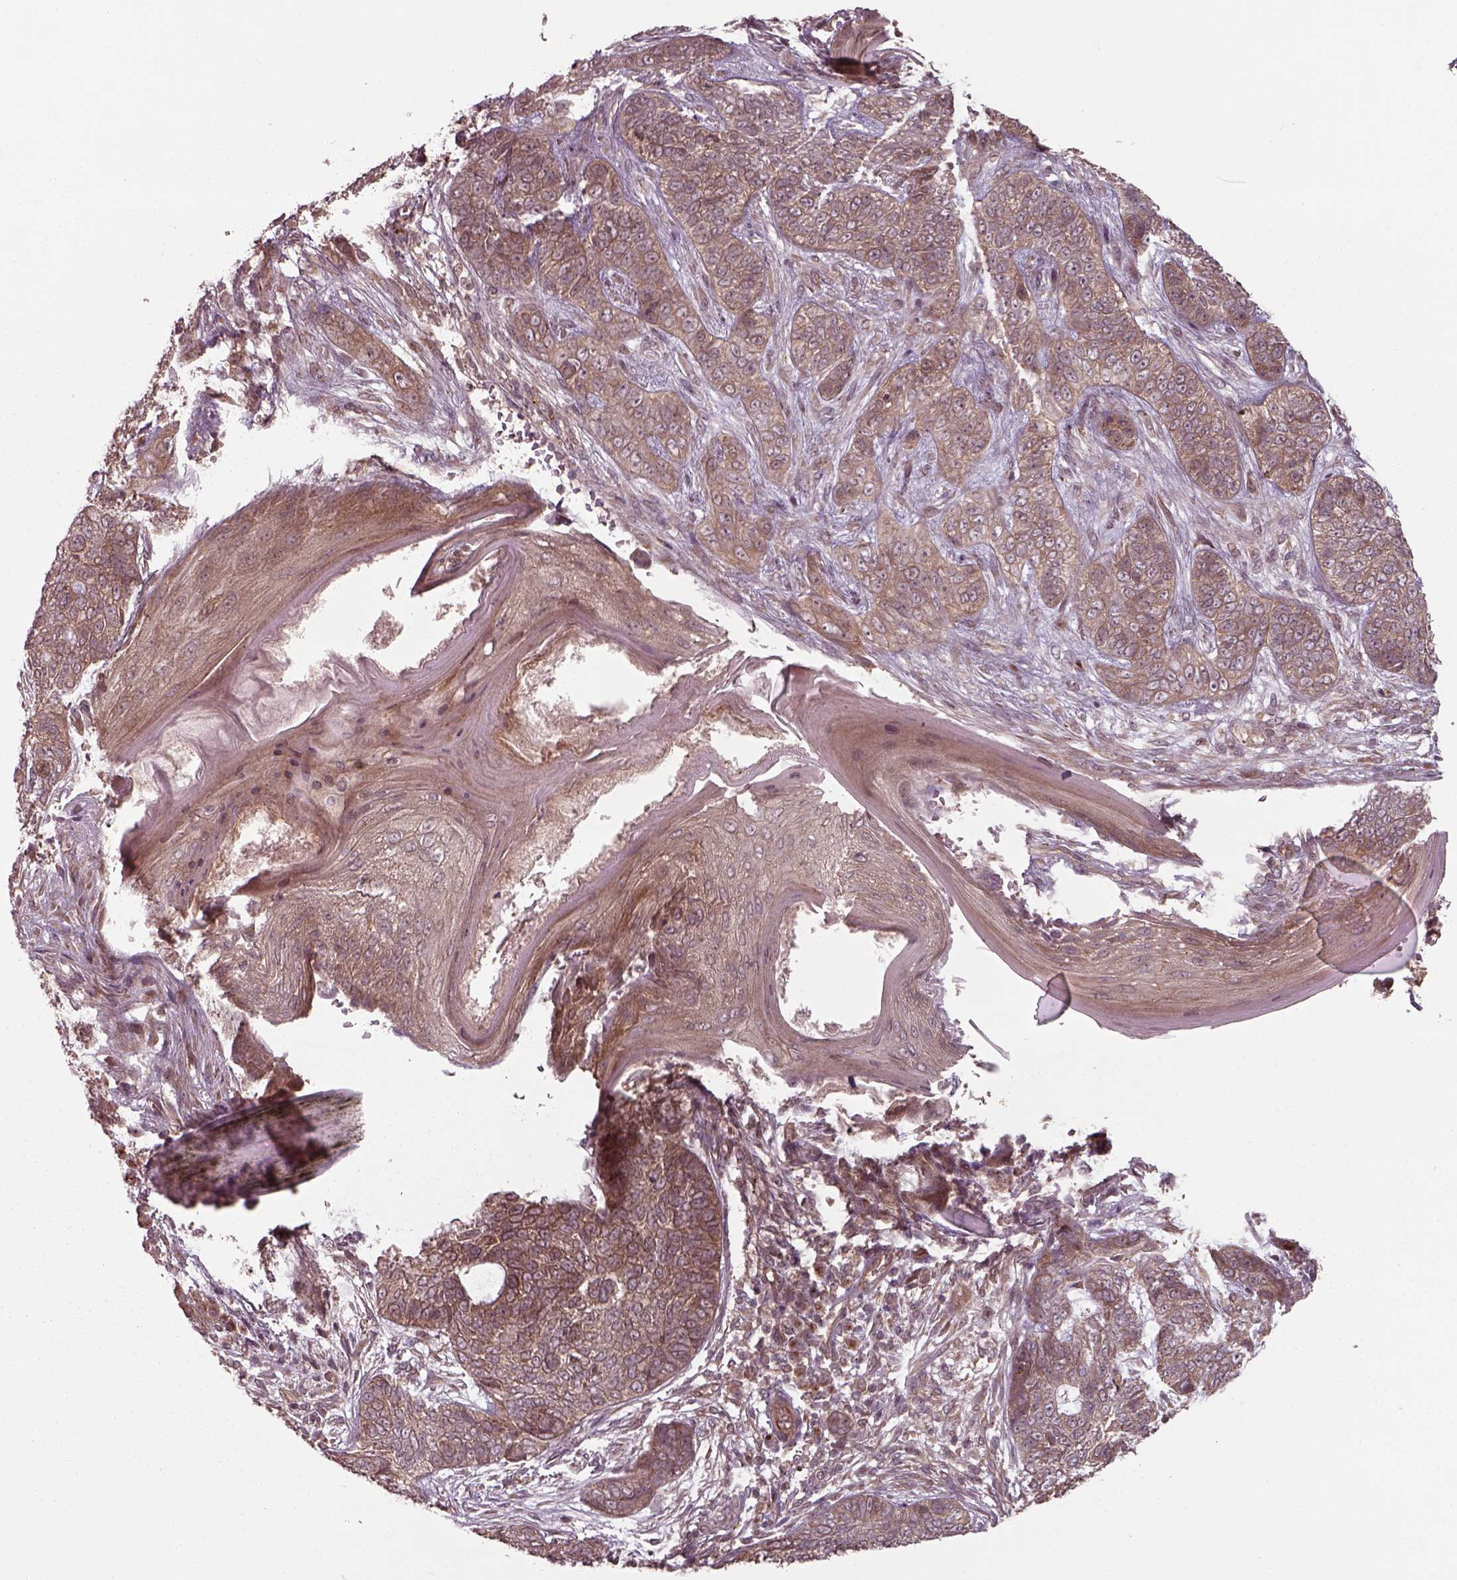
{"staining": {"intensity": "moderate", "quantity": ">75%", "location": "cytoplasmic/membranous"}, "tissue": "skin cancer", "cell_type": "Tumor cells", "image_type": "cancer", "snomed": [{"axis": "morphology", "description": "Basal cell carcinoma"}, {"axis": "topography", "description": "Skin"}], "caption": "A histopathology image showing moderate cytoplasmic/membranous expression in approximately >75% of tumor cells in skin basal cell carcinoma, as visualized by brown immunohistochemical staining.", "gene": "CHMP3", "patient": {"sex": "female", "age": 69}}